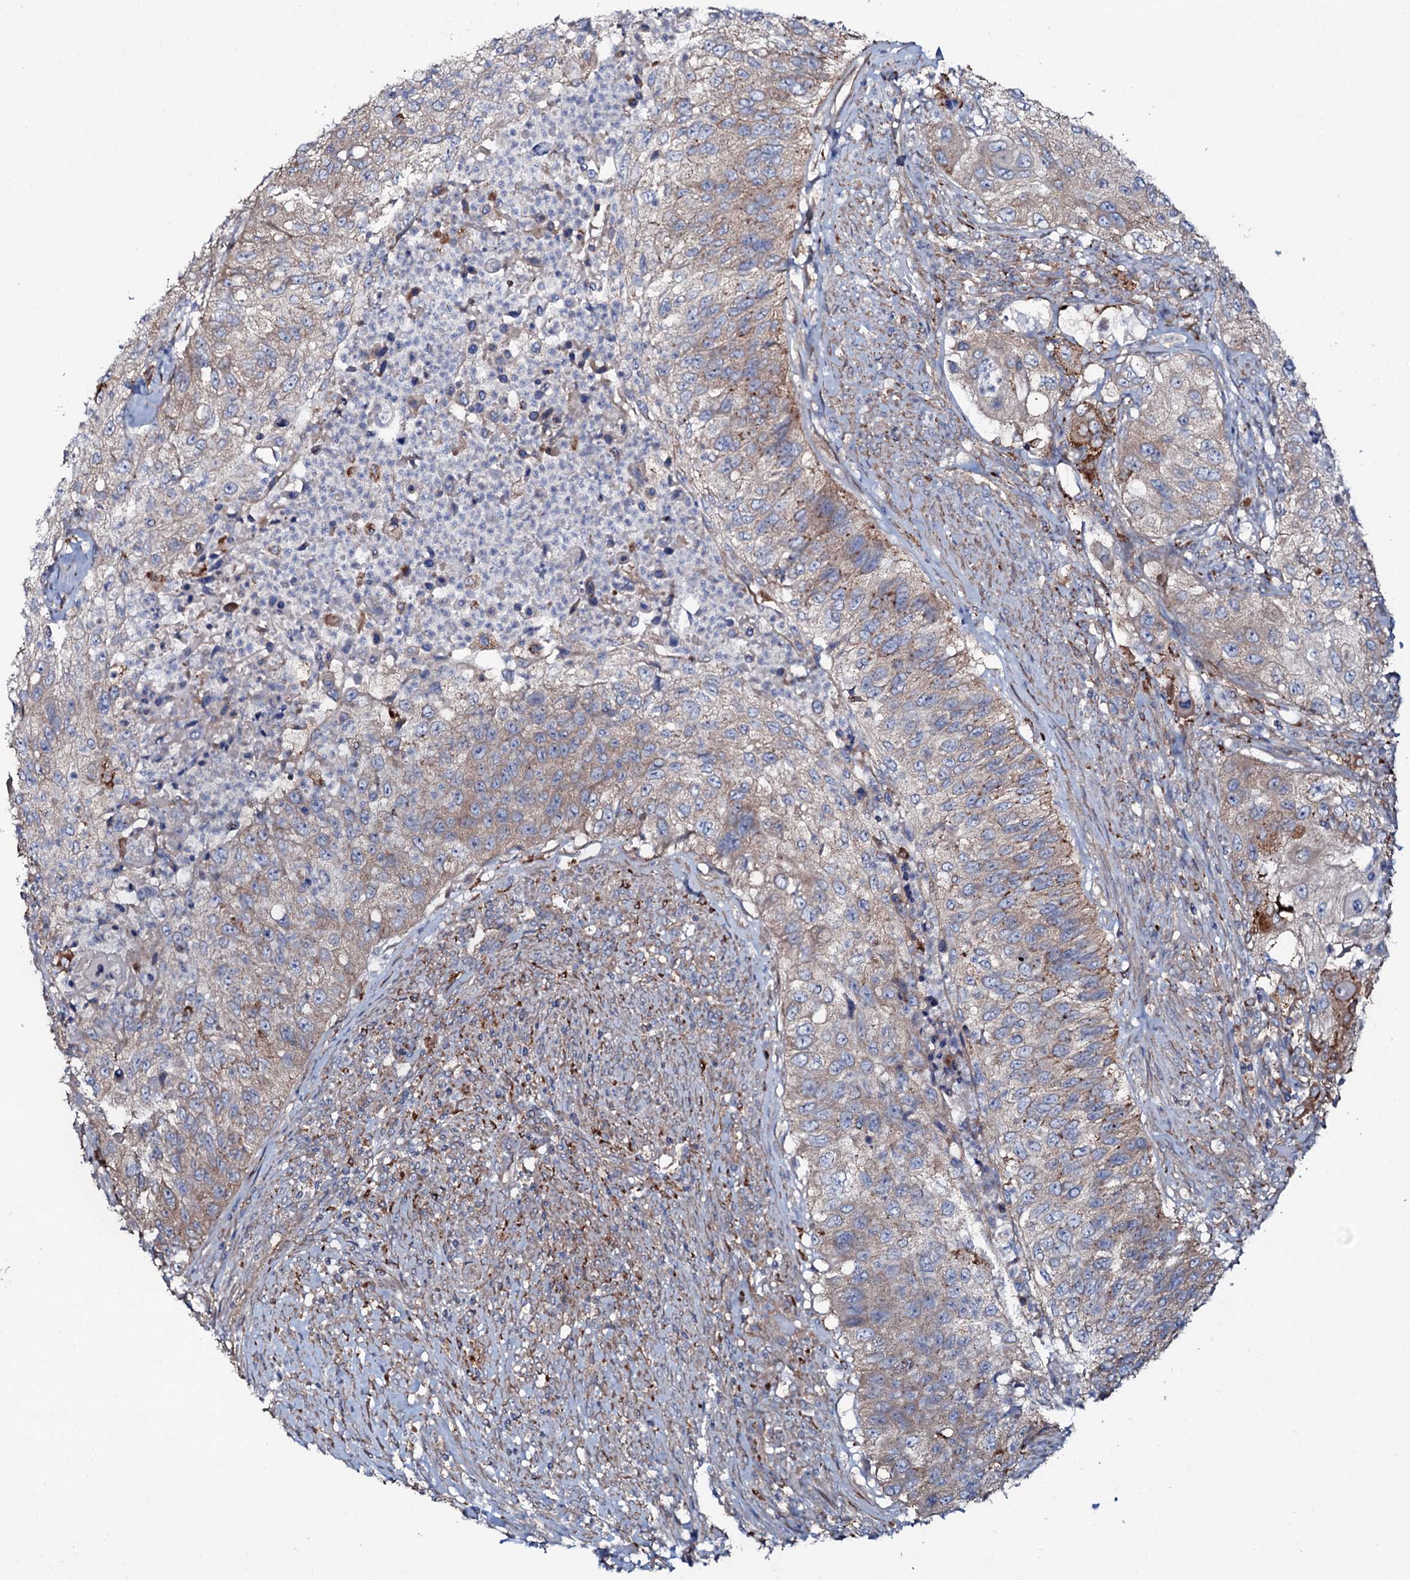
{"staining": {"intensity": "weak", "quantity": "25%-75%", "location": "cytoplasmic/membranous"}, "tissue": "urothelial cancer", "cell_type": "Tumor cells", "image_type": "cancer", "snomed": [{"axis": "morphology", "description": "Urothelial carcinoma, High grade"}, {"axis": "topography", "description": "Urinary bladder"}], "caption": "Immunohistochemistry (IHC) image of urothelial cancer stained for a protein (brown), which demonstrates low levels of weak cytoplasmic/membranous positivity in approximately 25%-75% of tumor cells.", "gene": "P2RX4", "patient": {"sex": "female", "age": 60}}